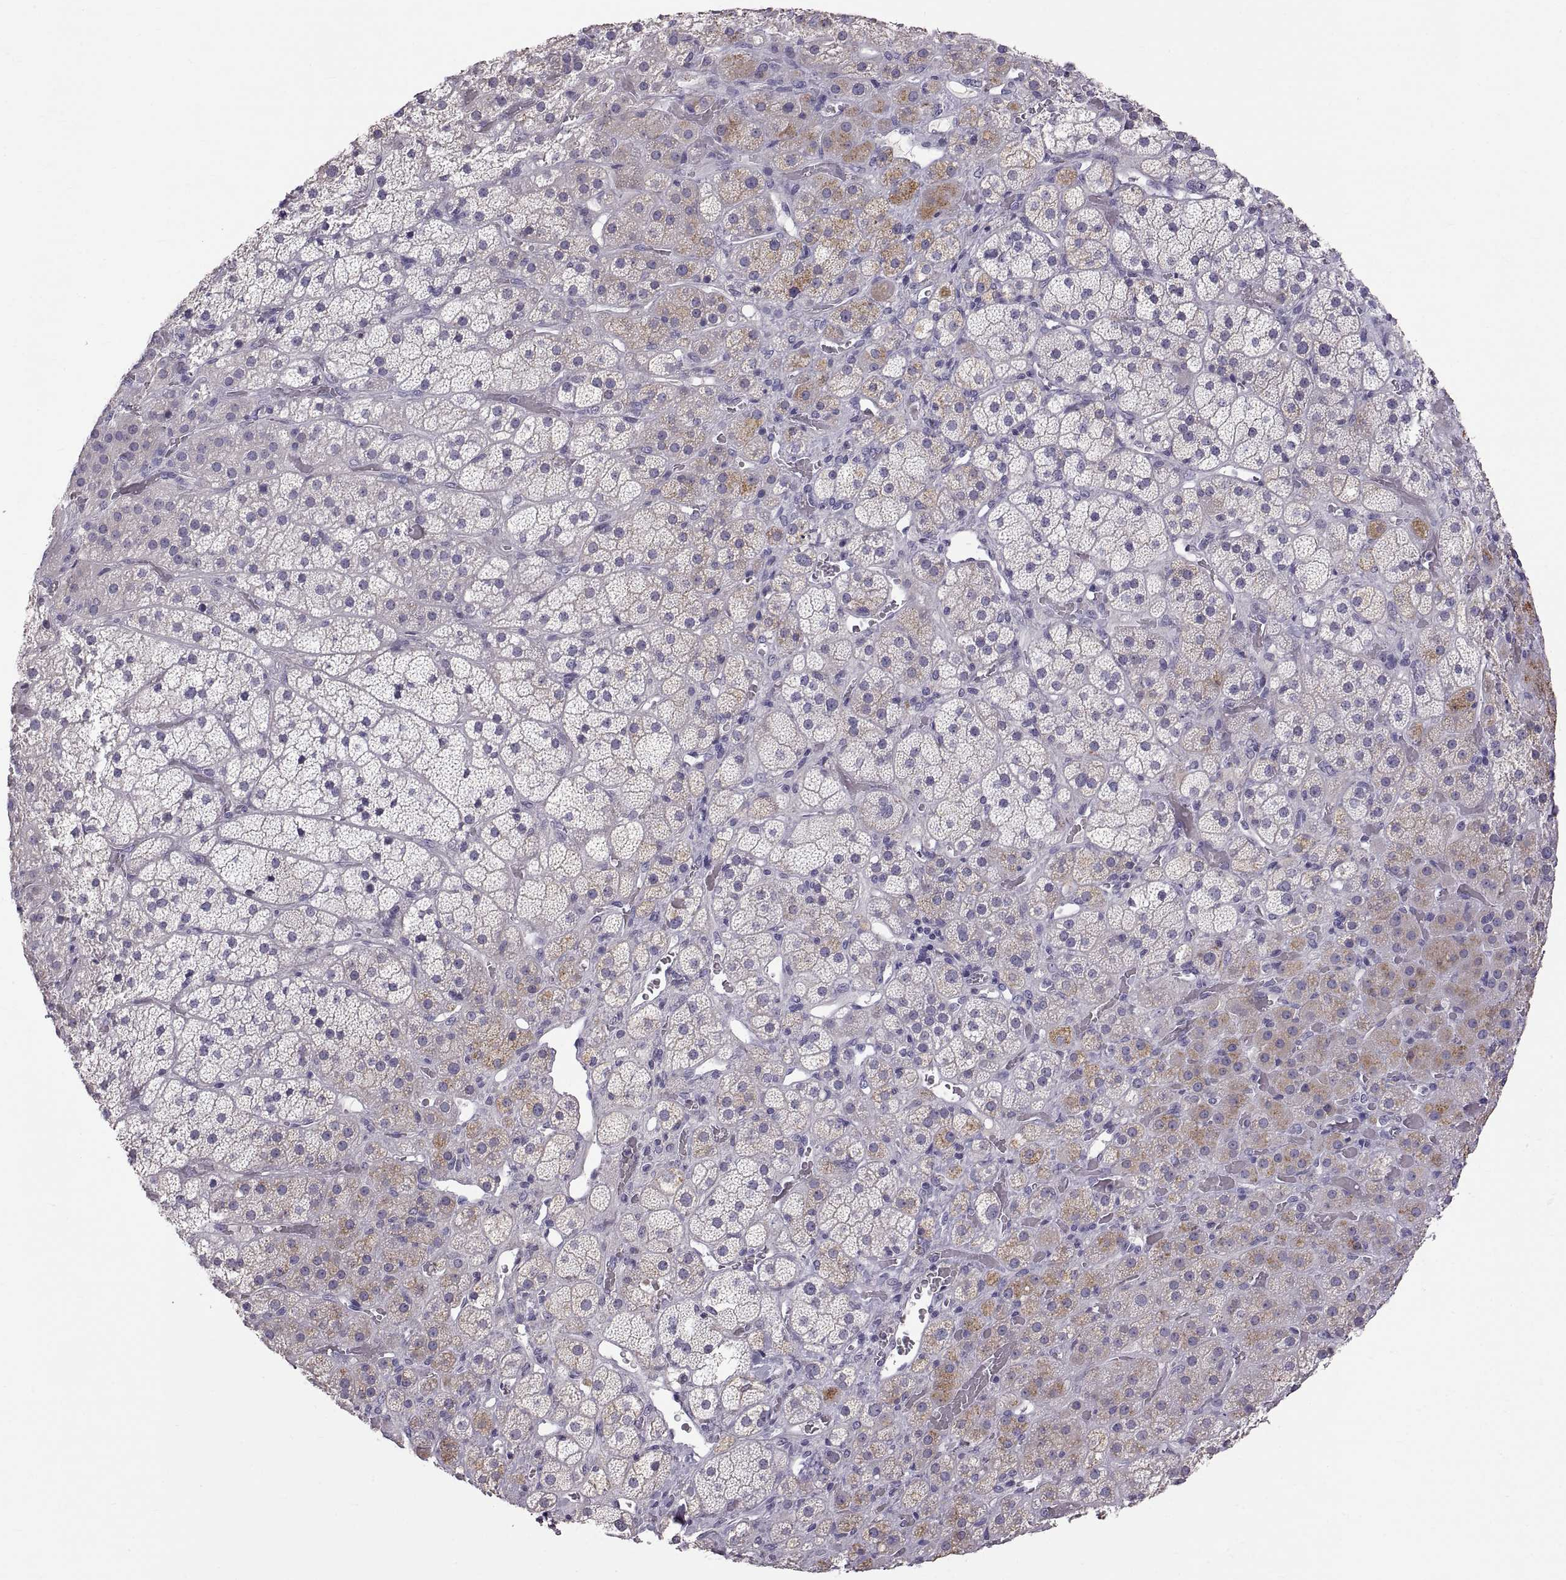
{"staining": {"intensity": "negative", "quantity": "none", "location": "none"}, "tissue": "adrenal gland", "cell_type": "Glandular cells", "image_type": "normal", "snomed": [{"axis": "morphology", "description": "Normal tissue, NOS"}, {"axis": "topography", "description": "Adrenal gland"}], "caption": "Immunohistochemistry histopathology image of benign adrenal gland: adrenal gland stained with DAB (3,3'-diaminobenzidine) shows no significant protein expression in glandular cells. (DAB (3,3'-diaminobenzidine) IHC with hematoxylin counter stain).", "gene": "WFDC8", "patient": {"sex": "male", "age": 57}}